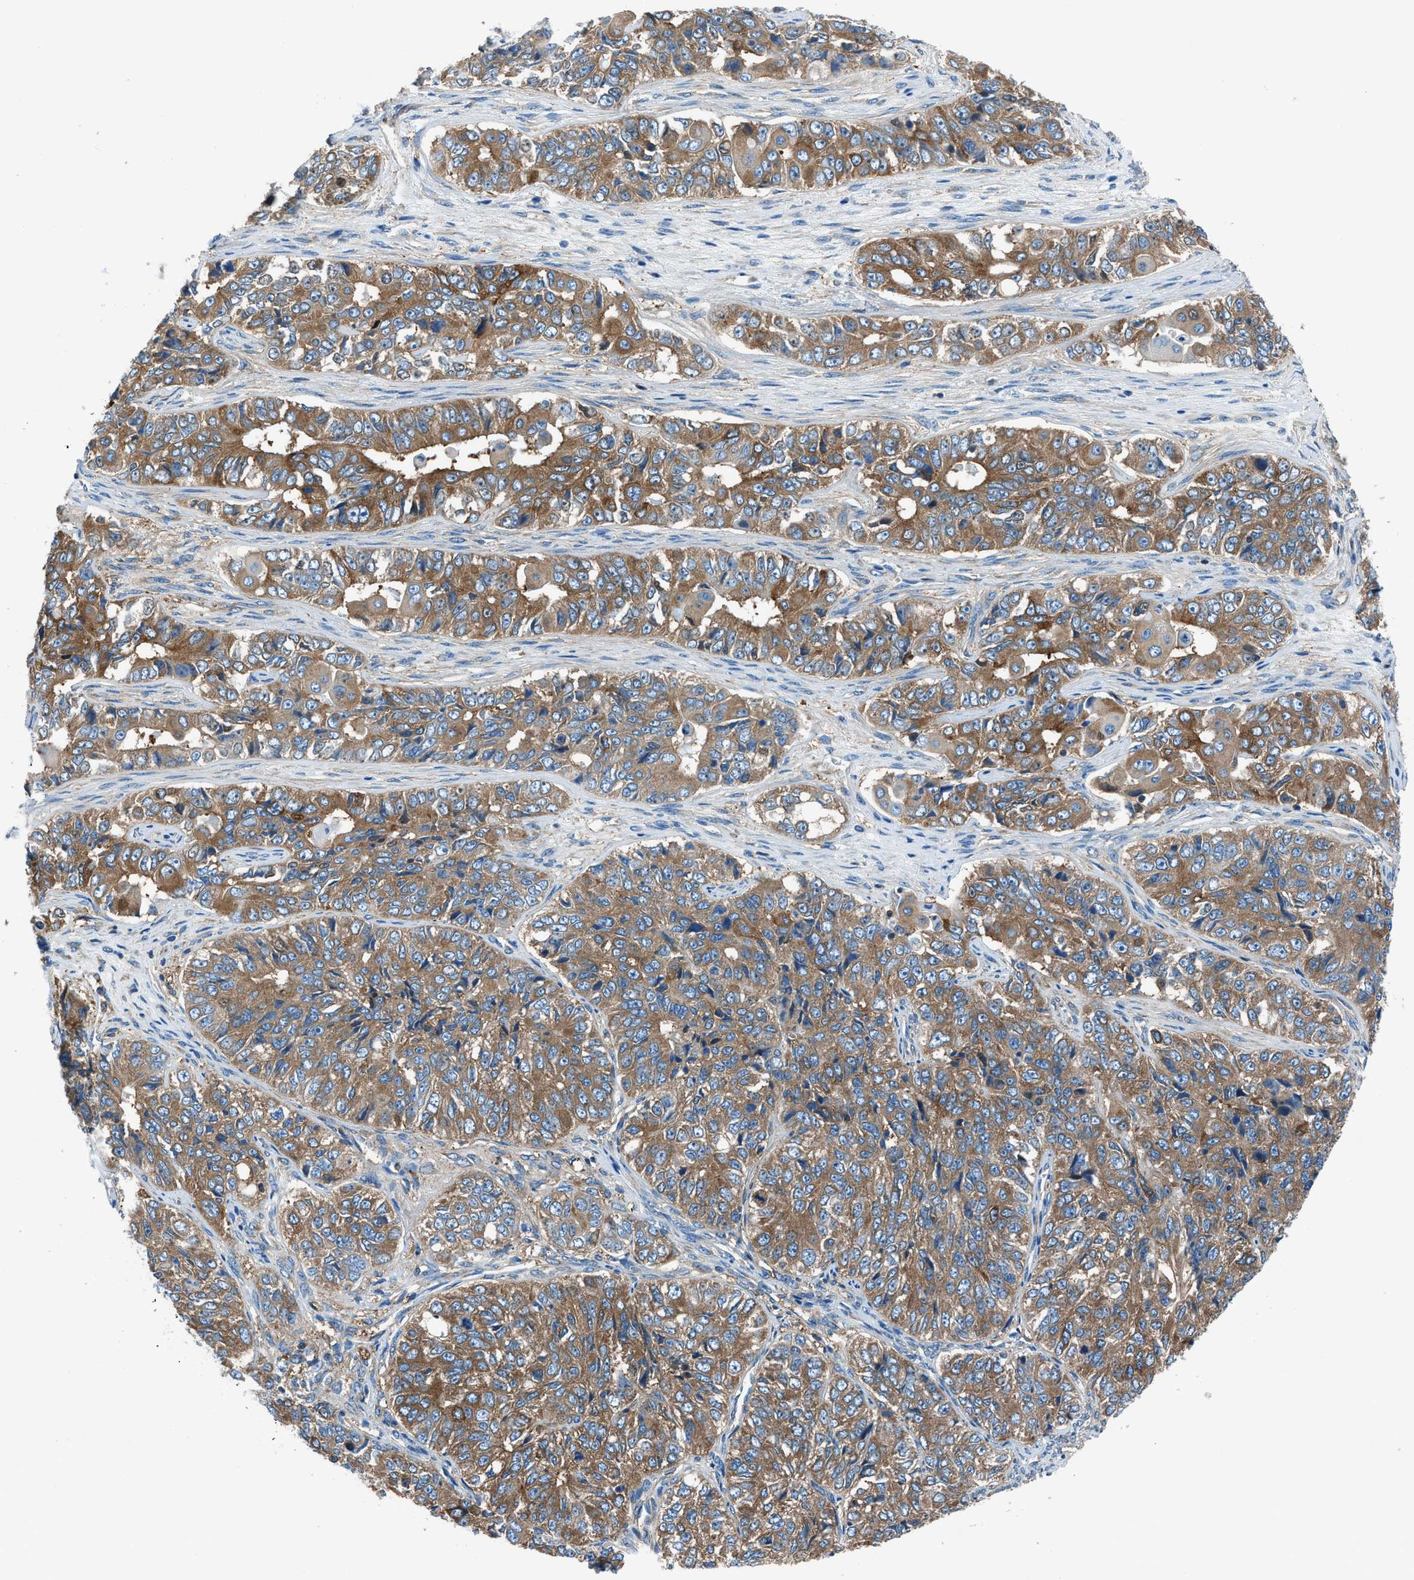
{"staining": {"intensity": "moderate", "quantity": ">75%", "location": "cytoplasmic/membranous"}, "tissue": "ovarian cancer", "cell_type": "Tumor cells", "image_type": "cancer", "snomed": [{"axis": "morphology", "description": "Carcinoma, endometroid"}, {"axis": "topography", "description": "Ovary"}], "caption": "IHC of human endometroid carcinoma (ovarian) exhibits medium levels of moderate cytoplasmic/membranous positivity in approximately >75% of tumor cells.", "gene": "SARS1", "patient": {"sex": "female", "age": 51}}